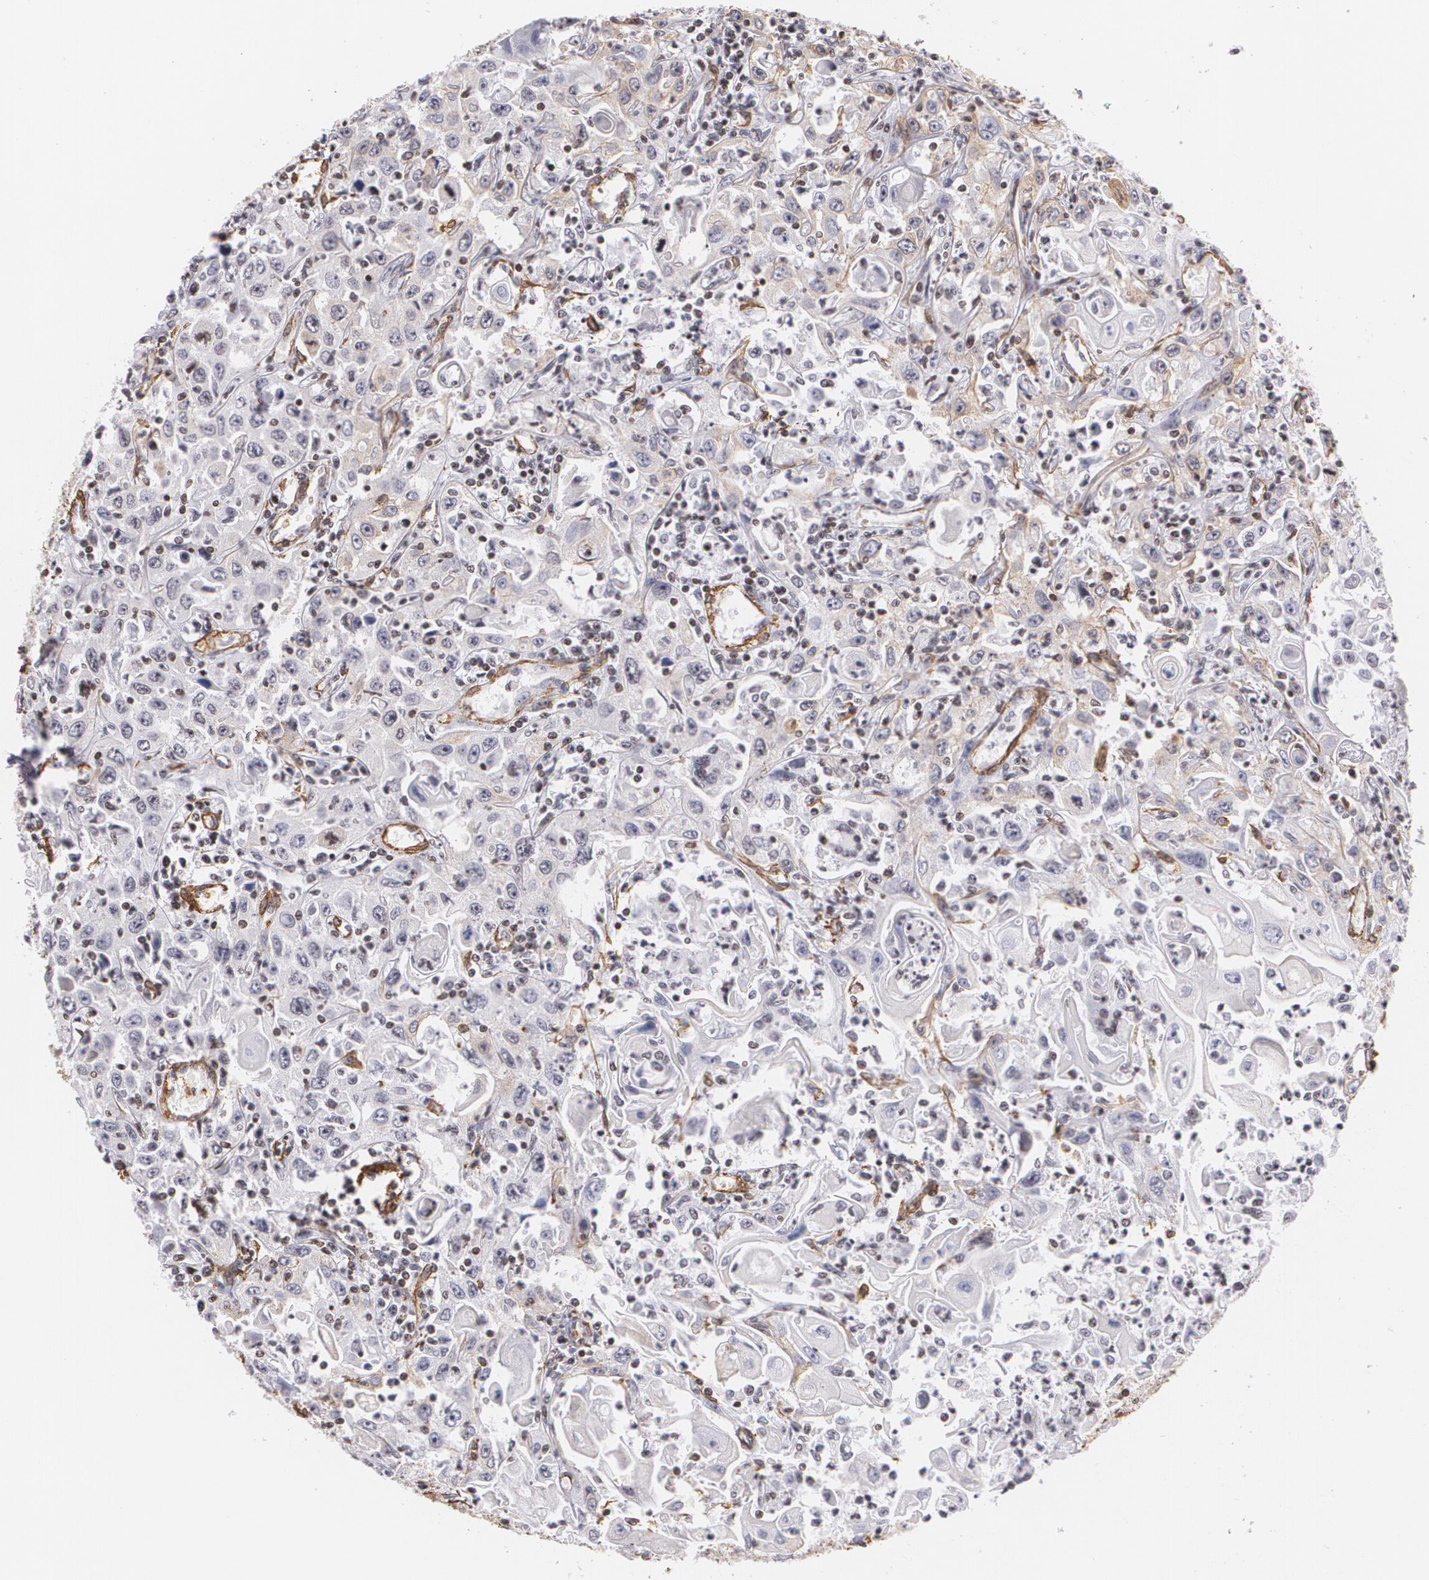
{"staining": {"intensity": "weak", "quantity": "<25%", "location": "cytoplasmic/membranous"}, "tissue": "head and neck cancer", "cell_type": "Tumor cells", "image_type": "cancer", "snomed": [{"axis": "morphology", "description": "Squamous cell carcinoma, NOS"}, {"axis": "topography", "description": "Oral tissue"}, {"axis": "topography", "description": "Head-Neck"}], "caption": "Immunohistochemical staining of human head and neck cancer (squamous cell carcinoma) demonstrates no significant staining in tumor cells.", "gene": "VAMP1", "patient": {"sex": "female", "age": 76}}